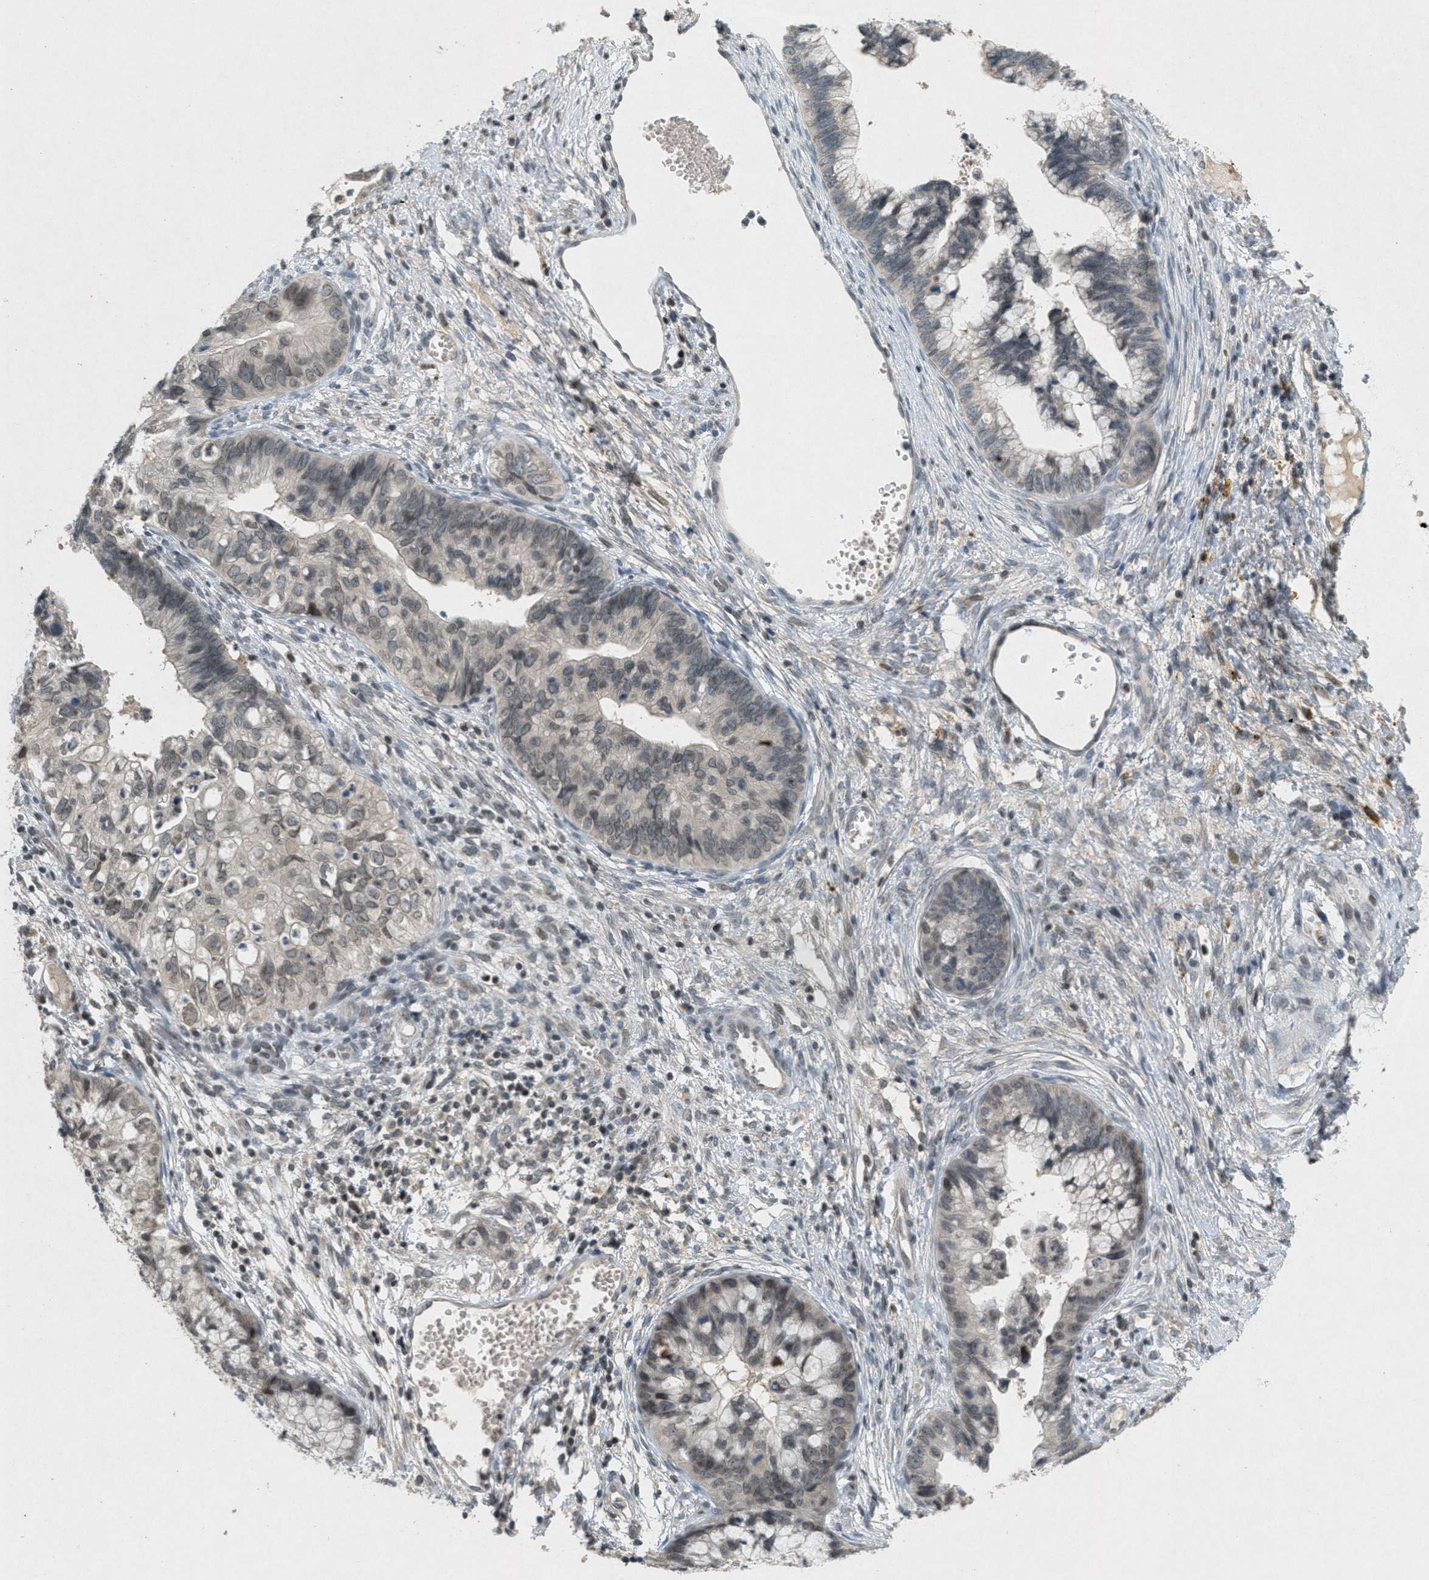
{"staining": {"intensity": "weak", "quantity": "25%-75%", "location": "cytoplasmic/membranous,nuclear"}, "tissue": "cervical cancer", "cell_type": "Tumor cells", "image_type": "cancer", "snomed": [{"axis": "morphology", "description": "Adenocarcinoma, NOS"}, {"axis": "topography", "description": "Cervix"}], "caption": "Immunohistochemistry (IHC) (DAB) staining of cervical adenocarcinoma displays weak cytoplasmic/membranous and nuclear protein positivity in approximately 25%-75% of tumor cells. (brown staining indicates protein expression, while blue staining denotes nuclei).", "gene": "ABHD6", "patient": {"sex": "female", "age": 44}}